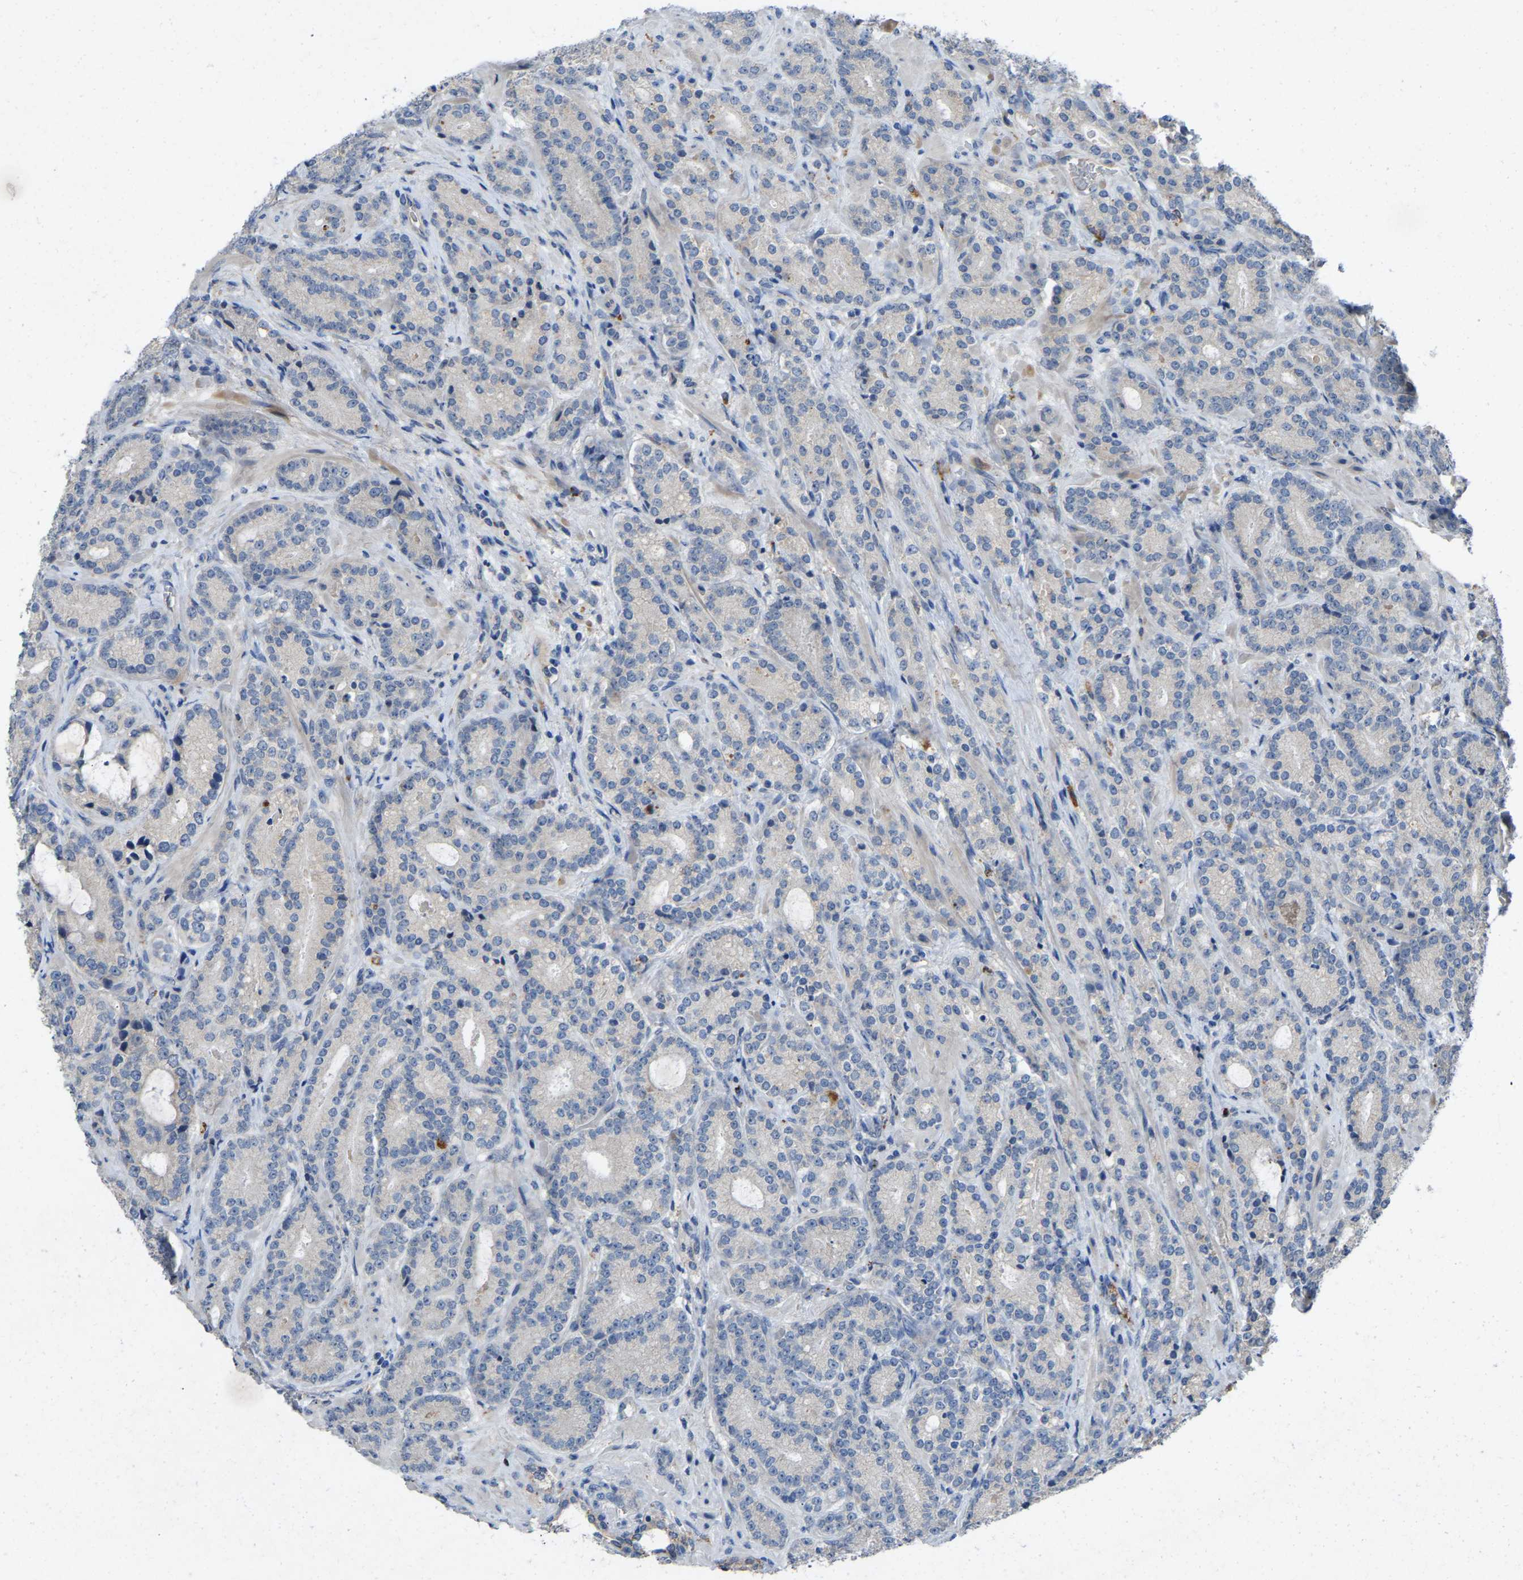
{"staining": {"intensity": "negative", "quantity": "none", "location": "none"}, "tissue": "prostate cancer", "cell_type": "Tumor cells", "image_type": "cancer", "snomed": [{"axis": "morphology", "description": "Adenocarcinoma, High grade"}, {"axis": "topography", "description": "Prostate"}], "caption": "Protein analysis of high-grade adenocarcinoma (prostate) displays no significant staining in tumor cells.", "gene": "FHIT", "patient": {"sex": "male", "age": 61}}